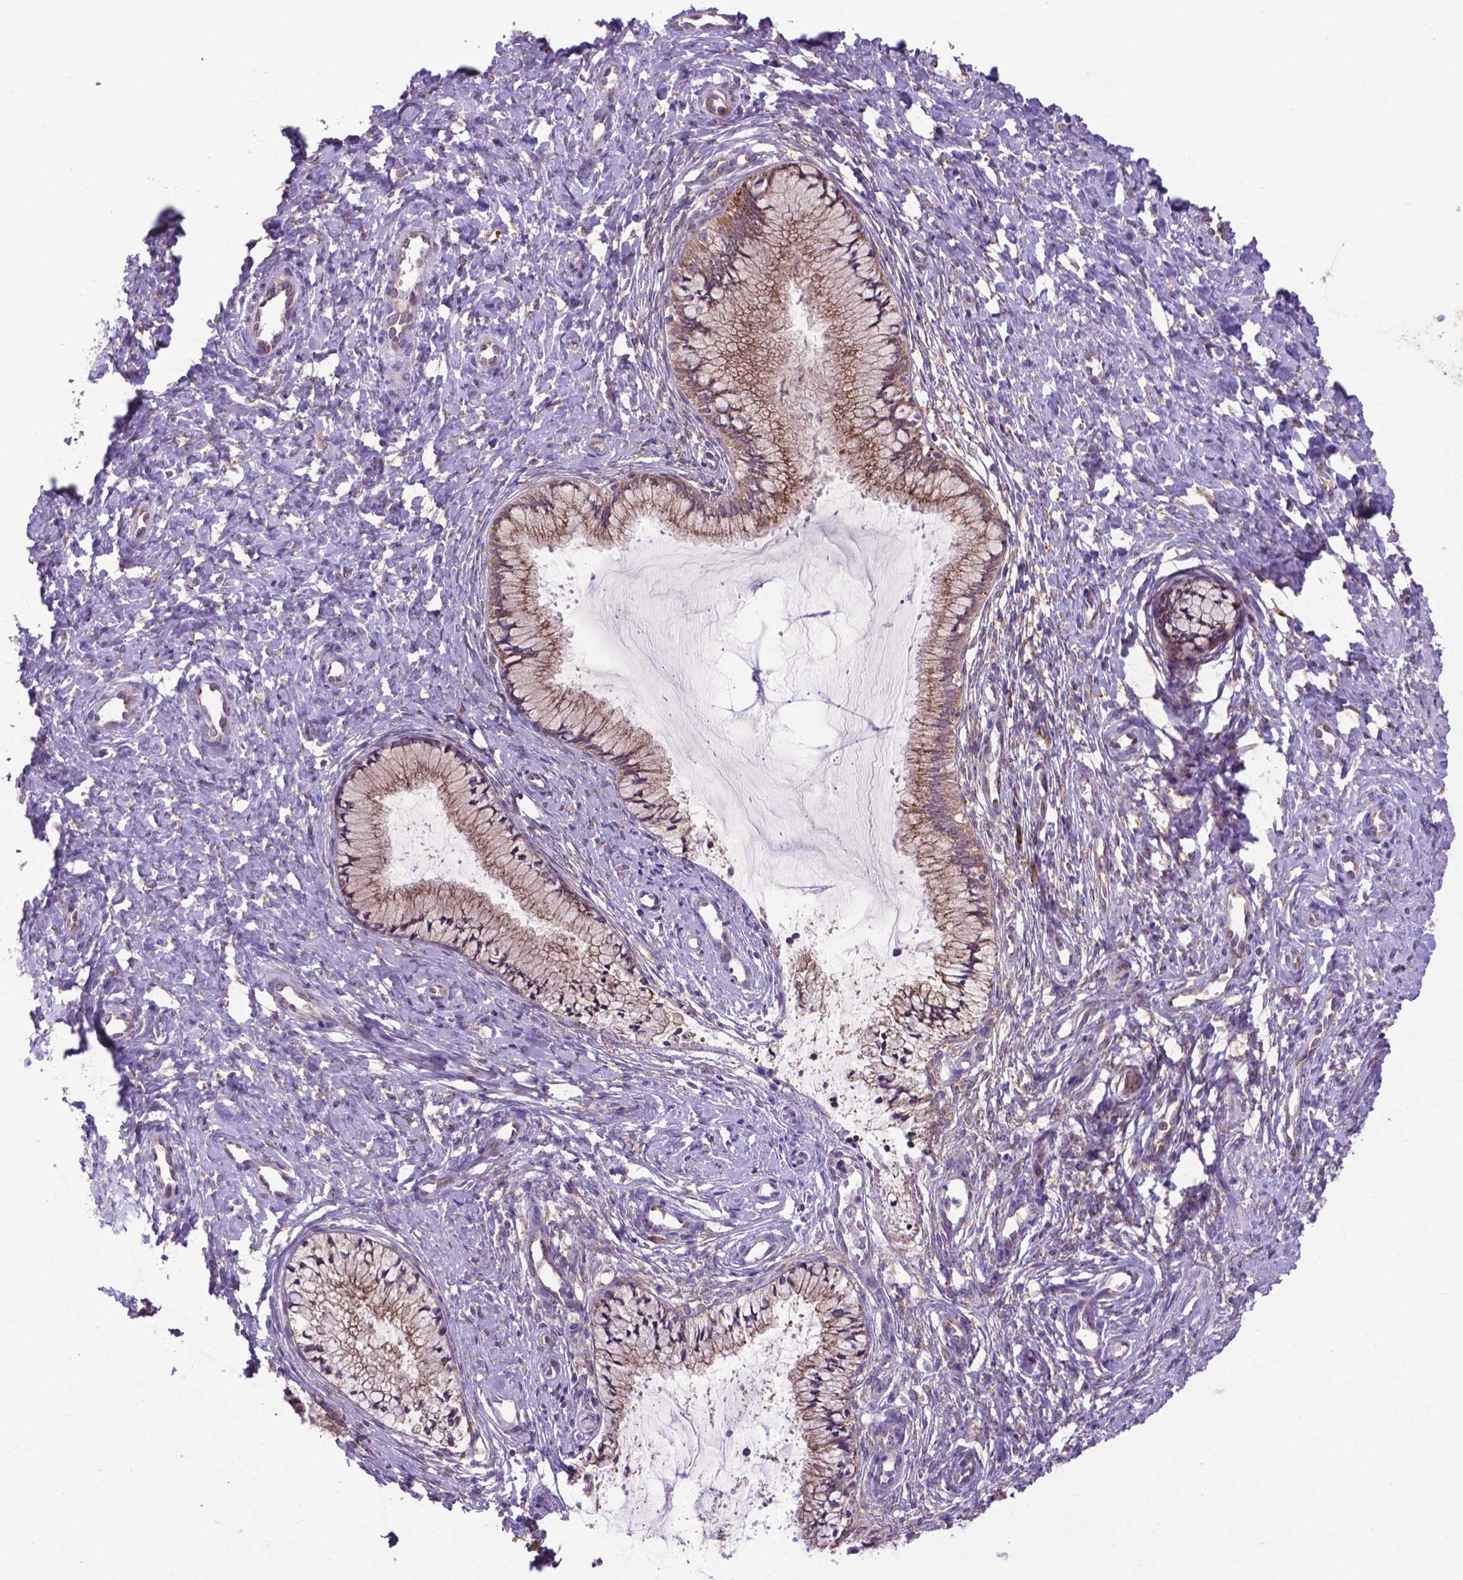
{"staining": {"intensity": "weak", "quantity": ">75%", "location": "cytoplasmic/membranous"}, "tissue": "cervix", "cell_type": "Glandular cells", "image_type": "normal", "snomed": [{"axis": "morphology", "description": "Normal tissue, NOS"}, {"axis": "topography", "description": "Cervix"}], "caption": "A photomicrograph of cervix stained for a protein reveals weak cytoplasmic/membranous brown staining in glandular cells. The staining was performed using DAB (3,3'-diaminobenzidine) to visualize the protein expression in brown, while the nuclei were stained in blue with hematoxylin (Magnification: 20x).", "gene": "ENSG00000269590", "patient": {"sex": "female", "age": 37}}